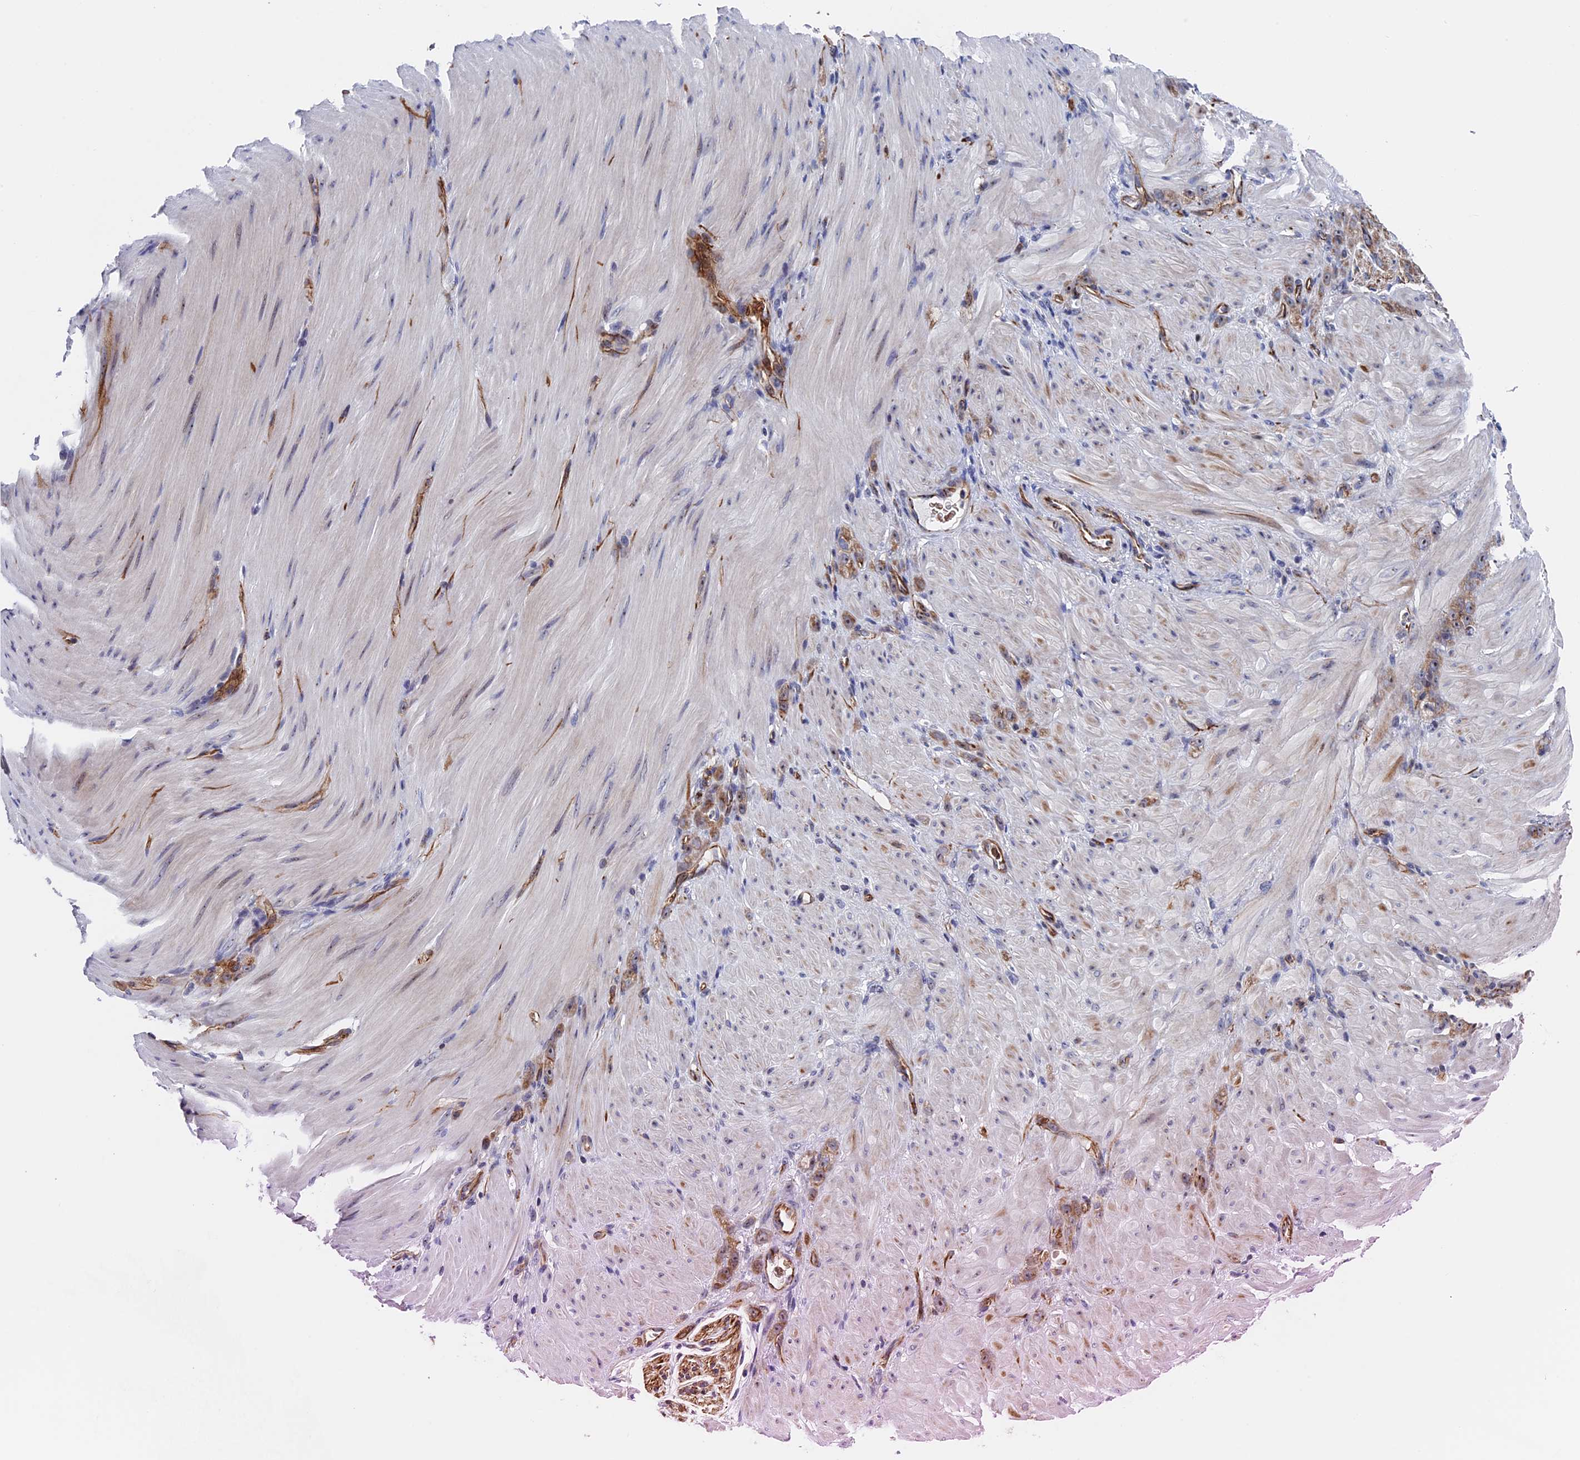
{"staining": {"intensity": "moderate", "quantity": ">75%", "location": "cytoplasmic/membranous"}, "tissue": "stomach cancer", "cell_type": "Tumor cells", "image_type": "cancer", "snomed": [{"axis": "morphology", "description": "Normal tissue, NOS"}, {"axis": "morphology", "description": "Adenocarcinoma, NOS"}, {"axis": "topography", "description": "Stomach"}], "caption": "This photomicrograph displays immunohistochemistry (IHC) staining of stomach cancer (adenocarcinoma), with medium moderate cytoplasmic/membranous staining in about >75% of tumor cells.", "gene": "EXOSC9", "patient": {"sex": "male", "age": 82}}